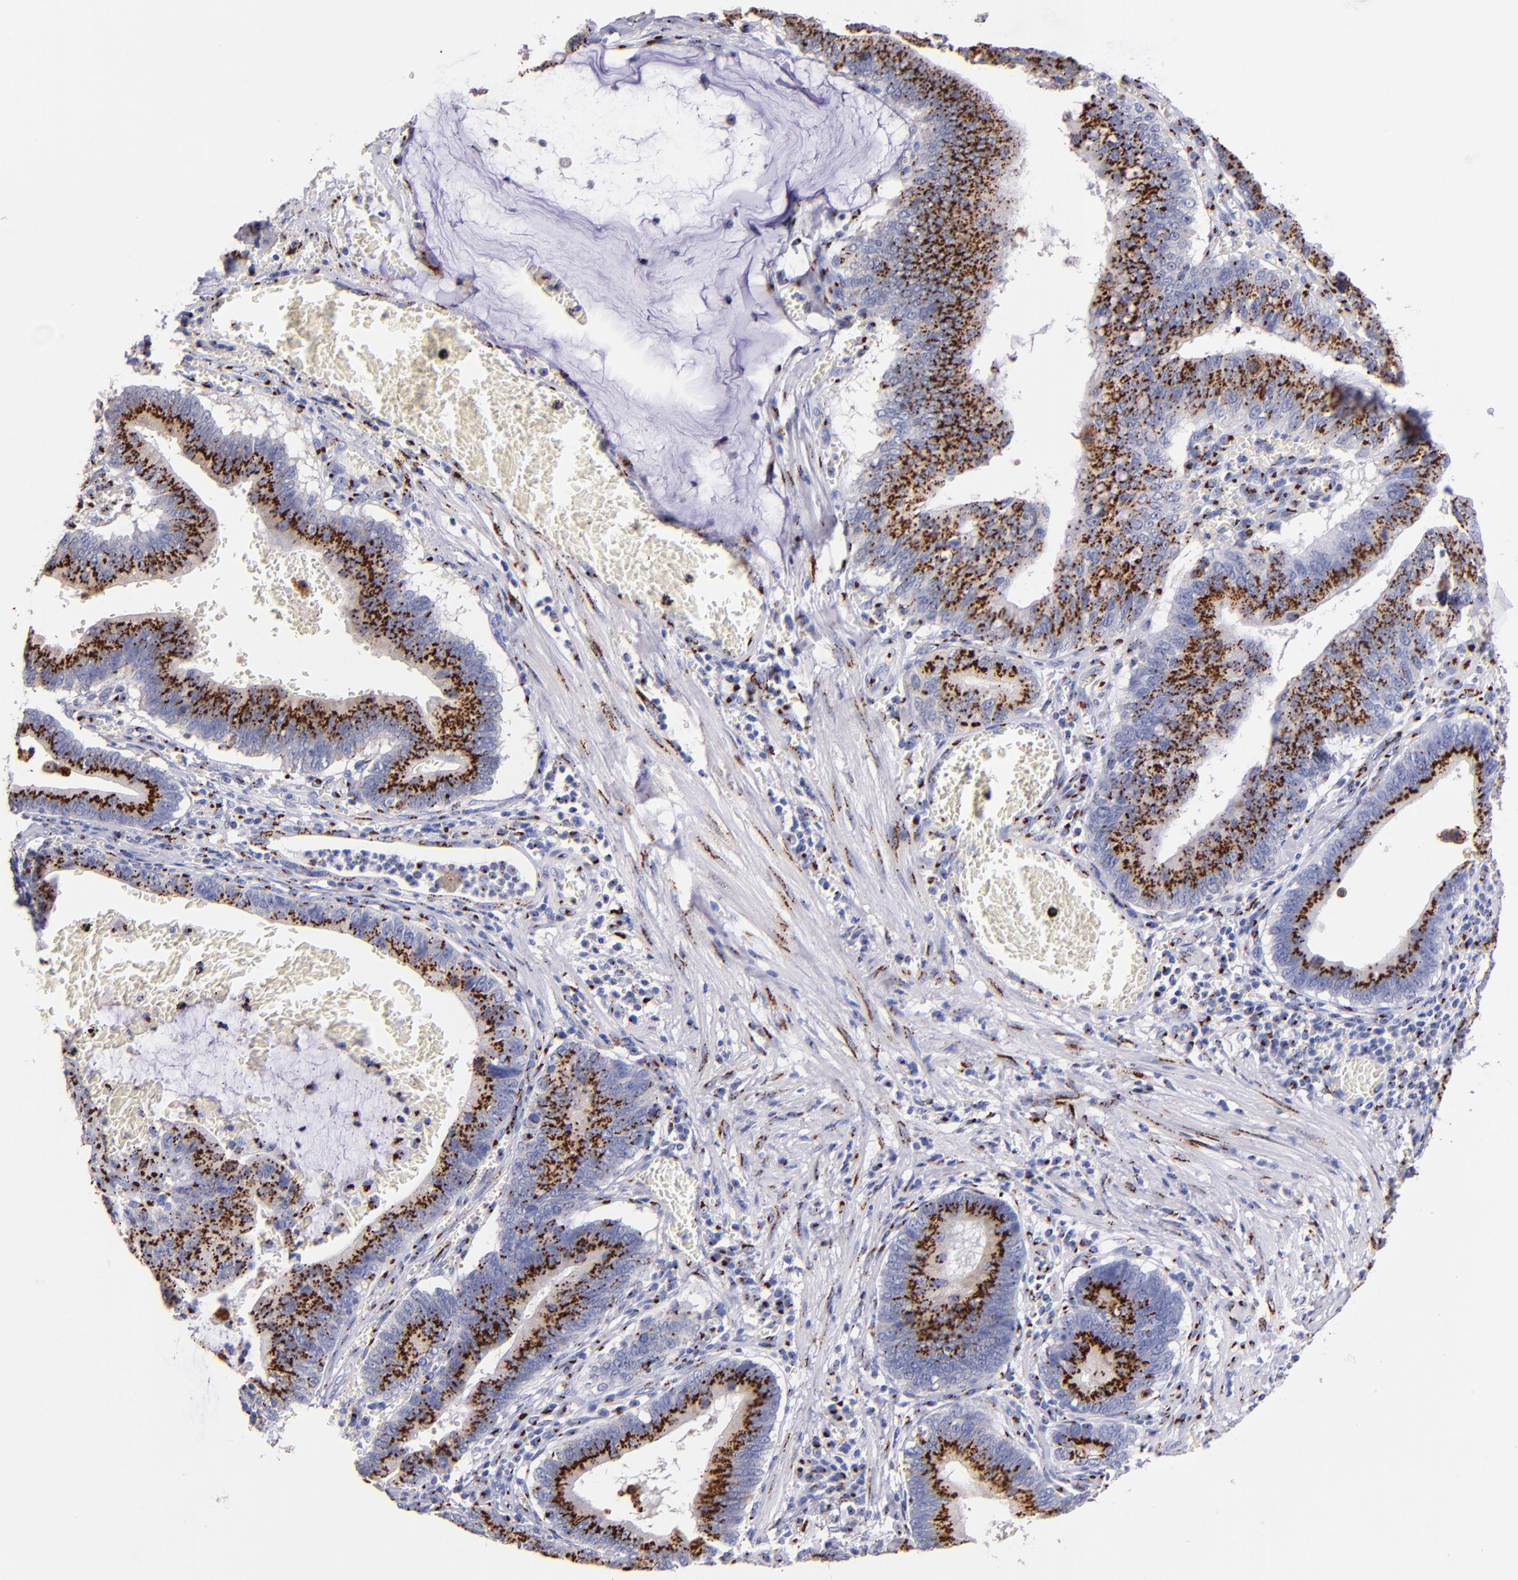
{"staining": {"intensity": "strong", "quantity": ">75%", "location": "cytoplasmic/membranous"}, "tissue": "stomach cancer", "cell_type": "Tumor cells", "image_type": "cancer", "snomed": [{"axis": "morphology", "description": "Adenocarcinoma, NOS"}, {"axis": "topography", "description": "Stomach"}, {"axis": "topography", "description": "Gastric cardia"}], "caption": "Strong cytoplasmic/membranous expression is present in about >75% of tumor cells in stomach cancer (adenocarcinoma).", "gene": "GOLIM4", "patient": {"sex": "male", "age": 59}}